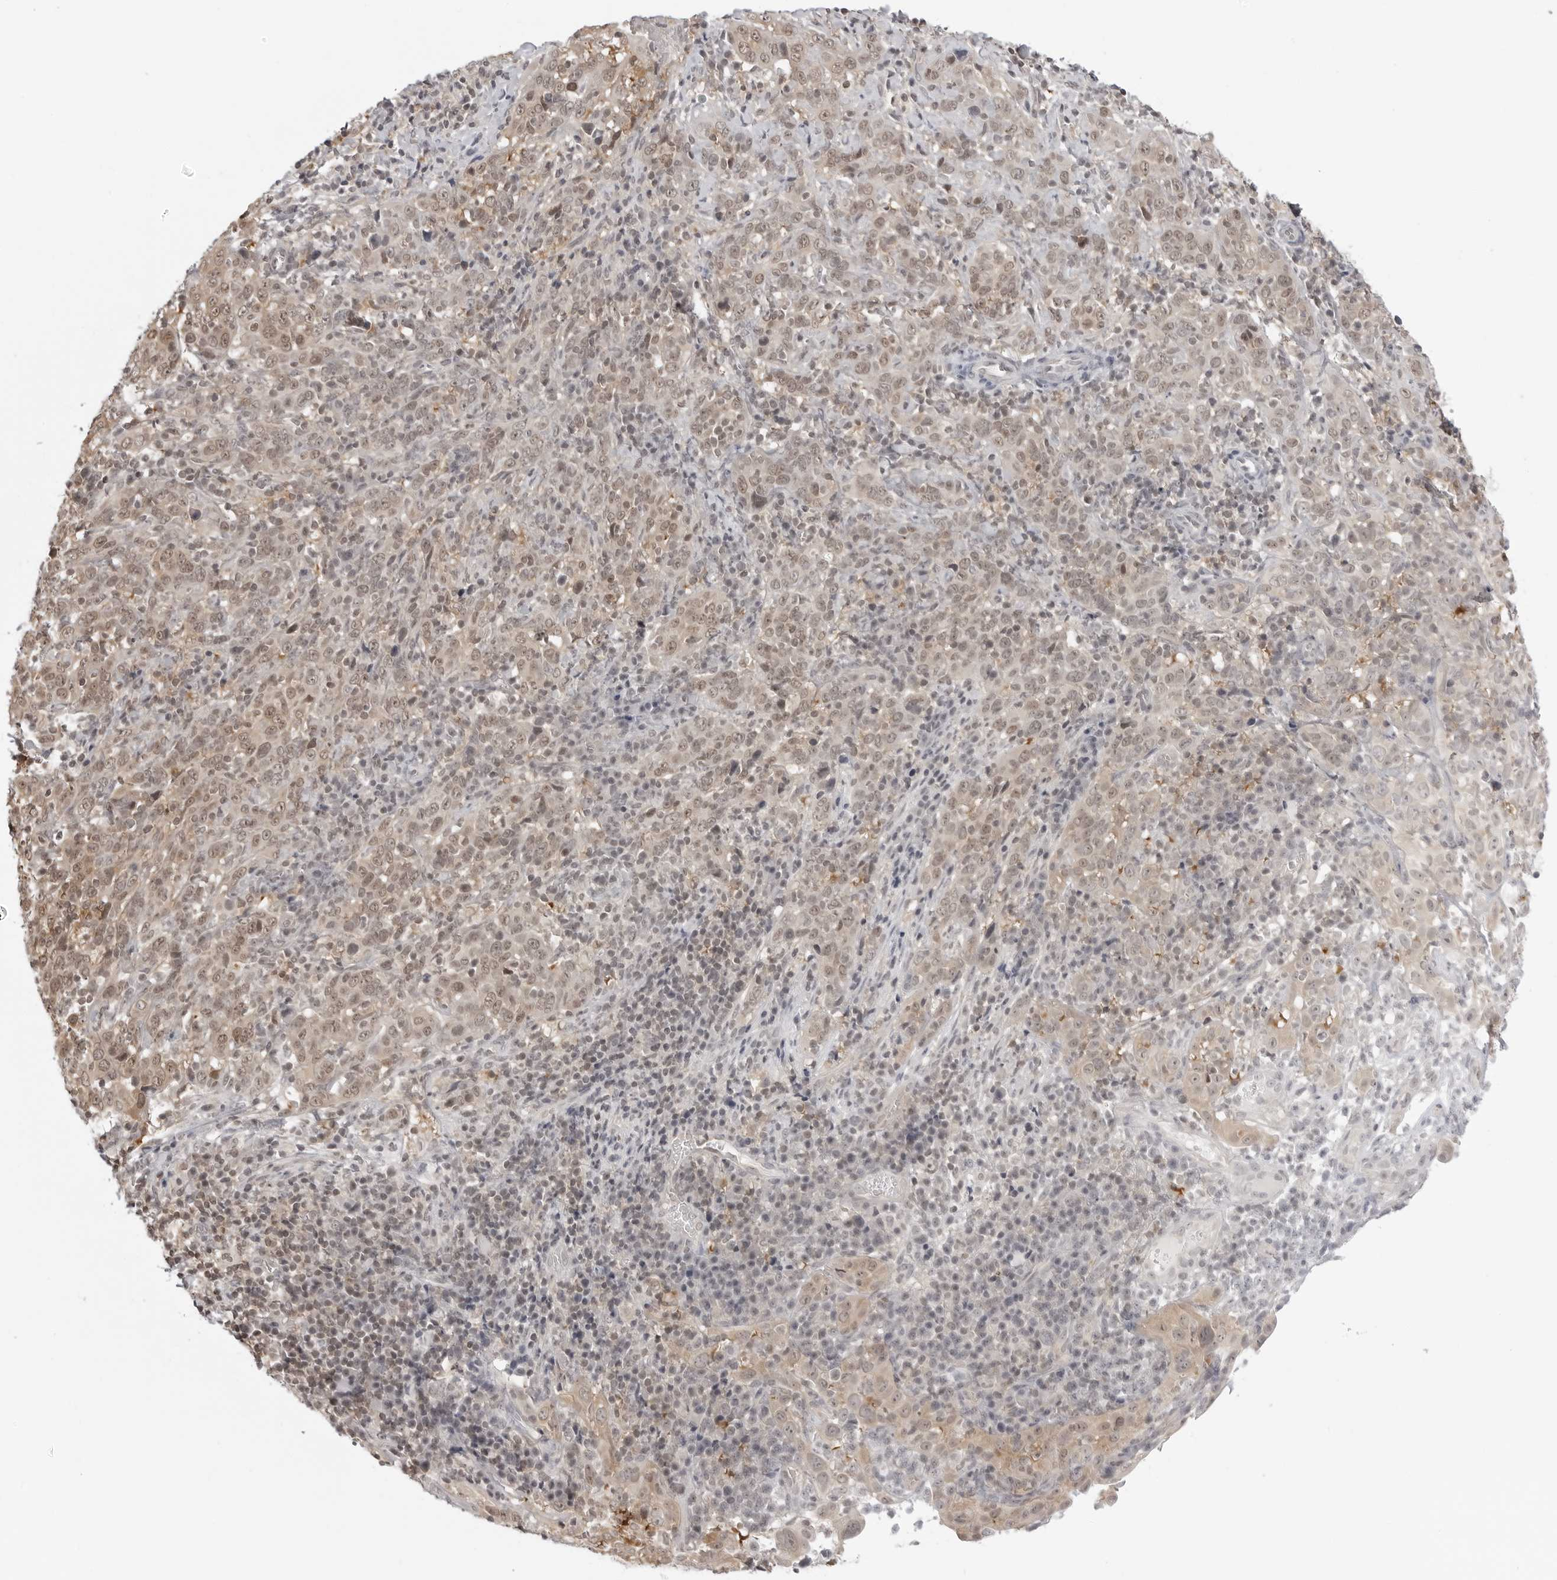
{"staining": {"intensity": "weak", "quantity": ">75%", "location": "cytoplasmic/membranous,nuclear"}, "tissue": "cervical cancer", "cell_type": "Tumor cells", "image_type": "cancer", "snomed": [{"axis": "morphology", "description": "Squamous cell carcinoma, NOS"}, {"axis": "topography", "description": "Cervix"}], "caption": "Immunohistochemical staining of human squamous cell carcinoma (cervical) demonstrates low levels of weak cytoplasmic/membranous and nuclear protein staining in approximately >75% of tumor cells.", "gene": "YWHAG", "patient": {"sex": "female", "age": 46}}